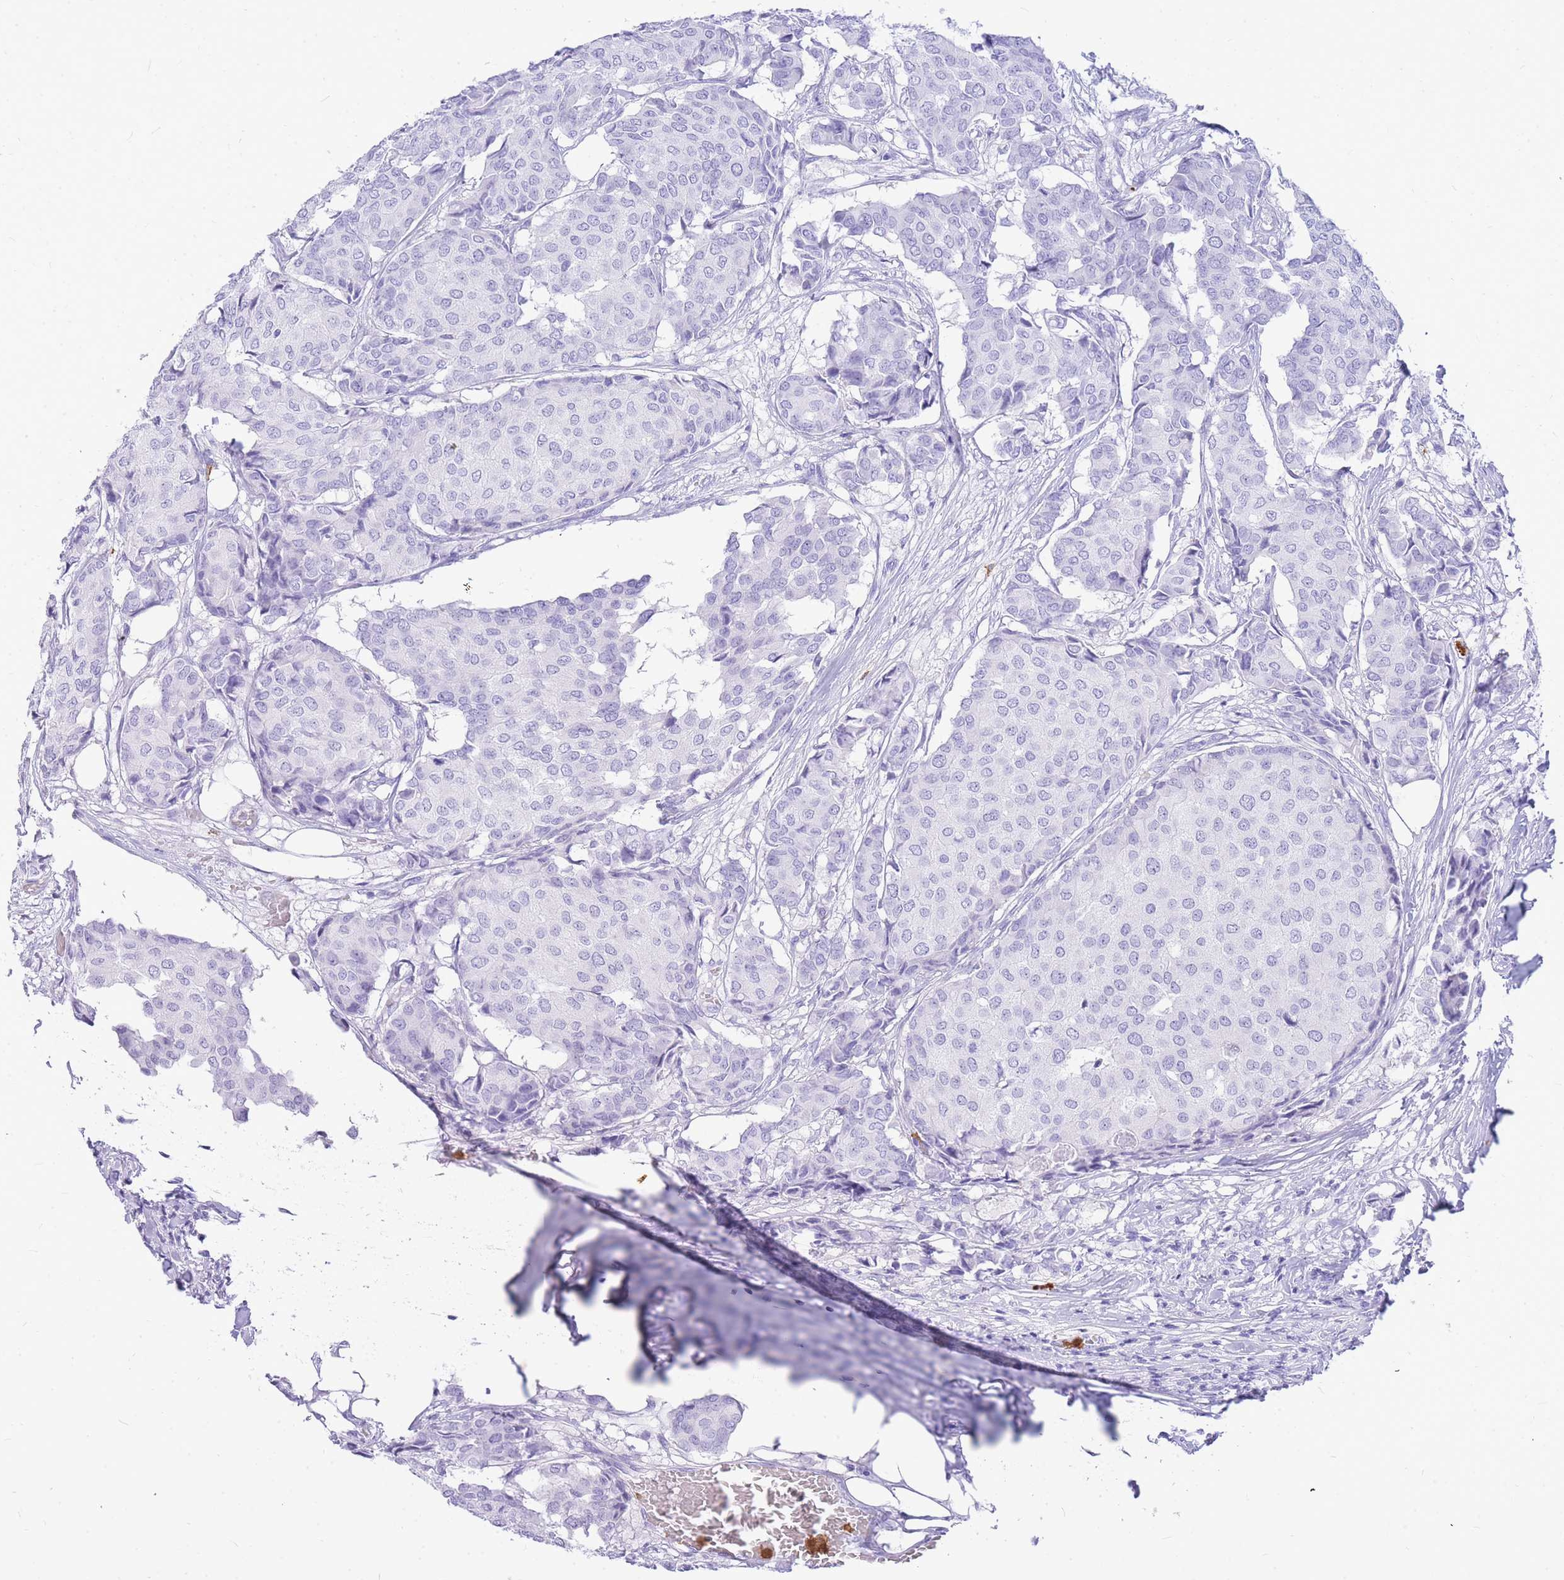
{"staining": {"intensity": "negative", "quantity": "none", "location": "none"}, "tissue": "breast cancer", "cell_type": "Tumor cells", "image_type": "cancer", "snomed": [{"axis": "morphology", "description": "Duct carcinoma"}, {"axis": "topography", "description": "Breast"}], "caption": "This image is of breast cancer (intraductal carcinoma) stained with IHC to label a protein in brown with the nuclei are counter-stained blue. There is no expression in tumor cells. (DAB (3,3'-diaminobenzidine) immunohistochemistry visualized using brightfield microscopy, high magnification).", "gene": "HERC1", "patient": {"sex": "female", "age": 75}}